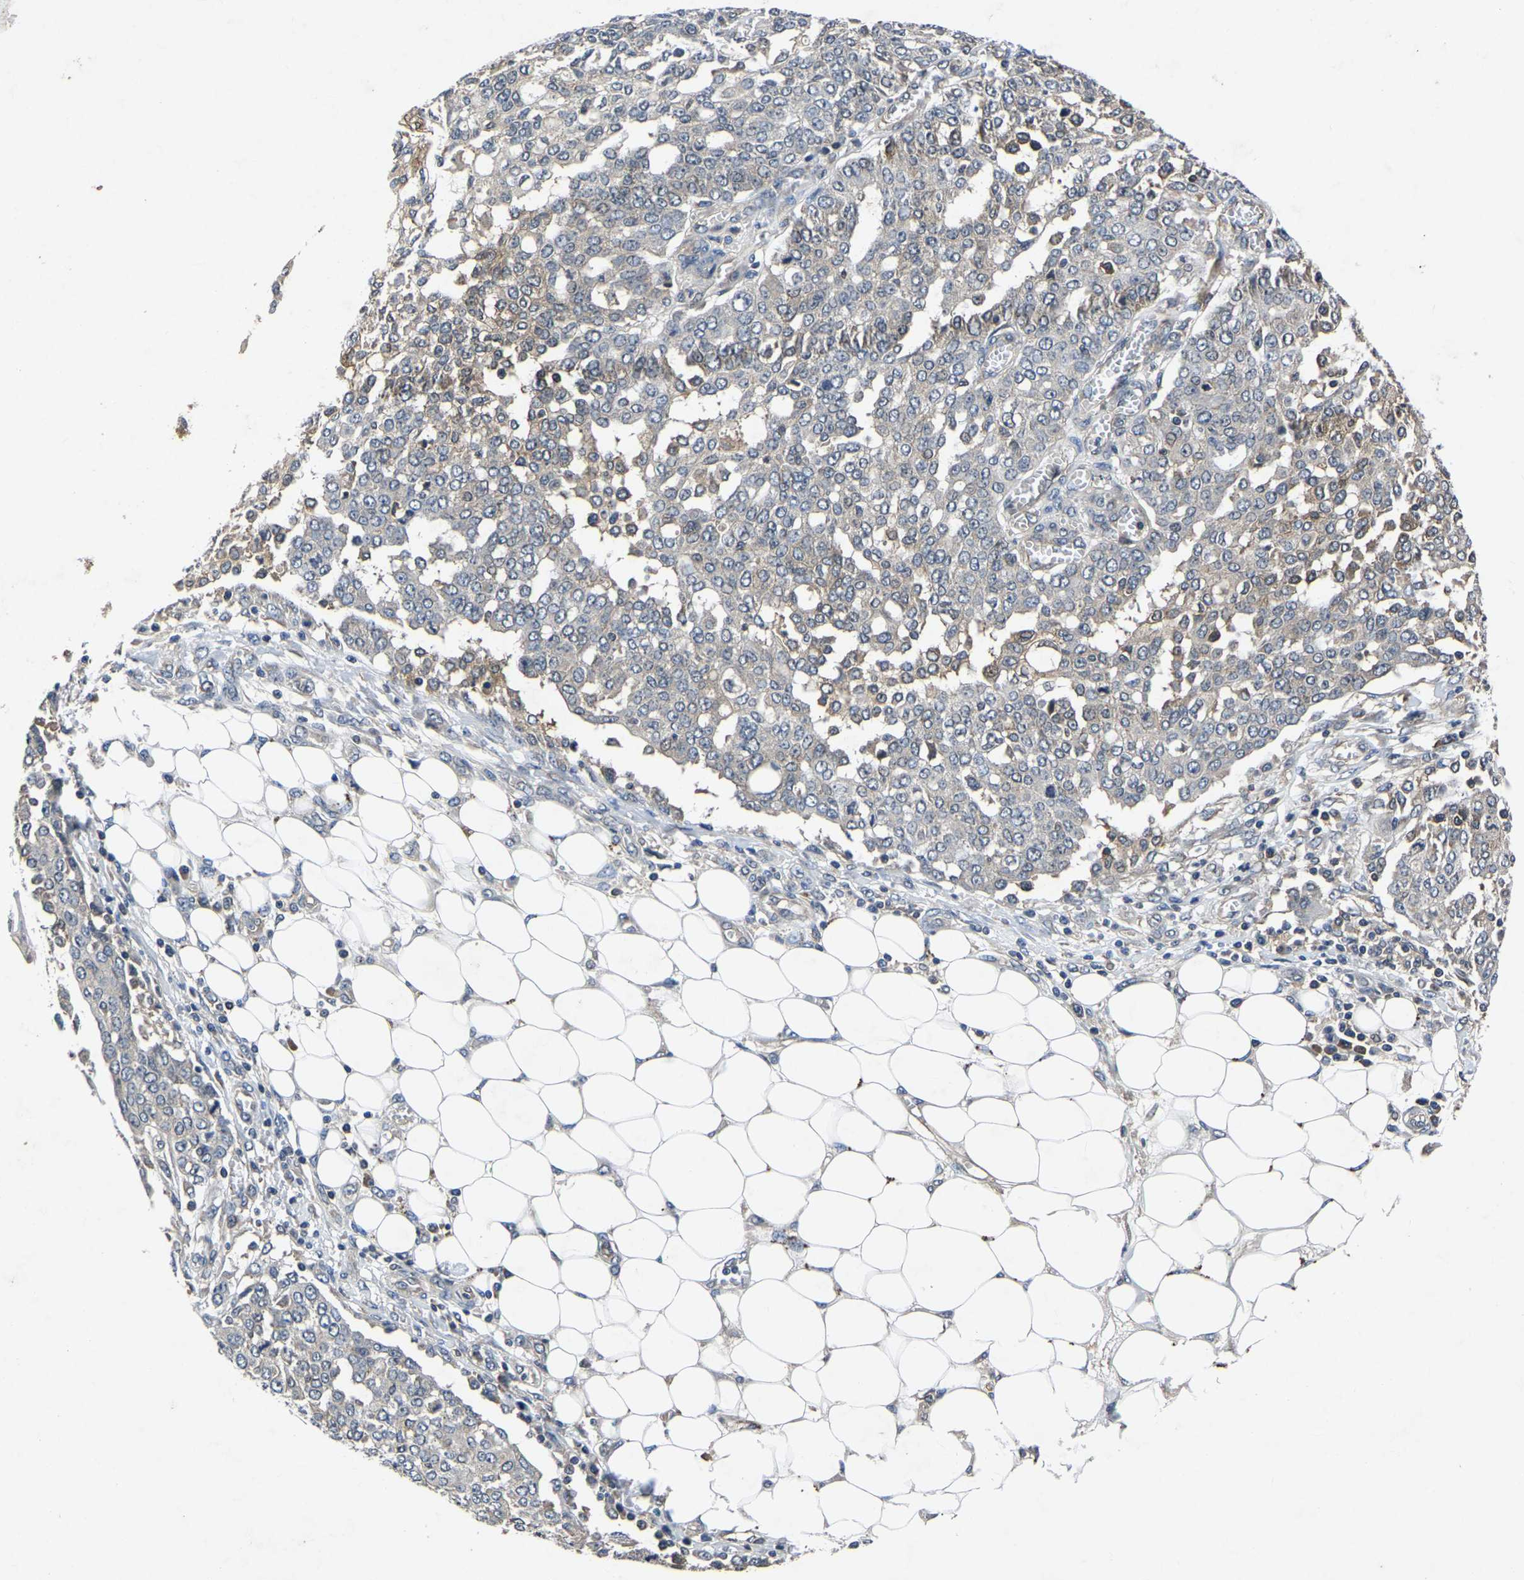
{"staining": {"intensity": "weak", "quantity": "<25%", "location": "cytoplasmic/membranous"}, "tissue": "ovarian cancer", "cell_type": "Tumor cells", "image_type": "cancer", "snomed": [{"axis": "morphology", "description": "Cystadenocarcinoma, serous, NOS"}, {"axis": "topography", "description": "Soft tissue"}, {"axis": "topography", "description": "Ovary"}], "caption": "This is an immunohistochemistry image of ovarian cancer (serous cystadenocarcinoma). There is no staining in tumor cells.", "gene": "FGD5", "patient": {"sex": "female", "age": 57}}